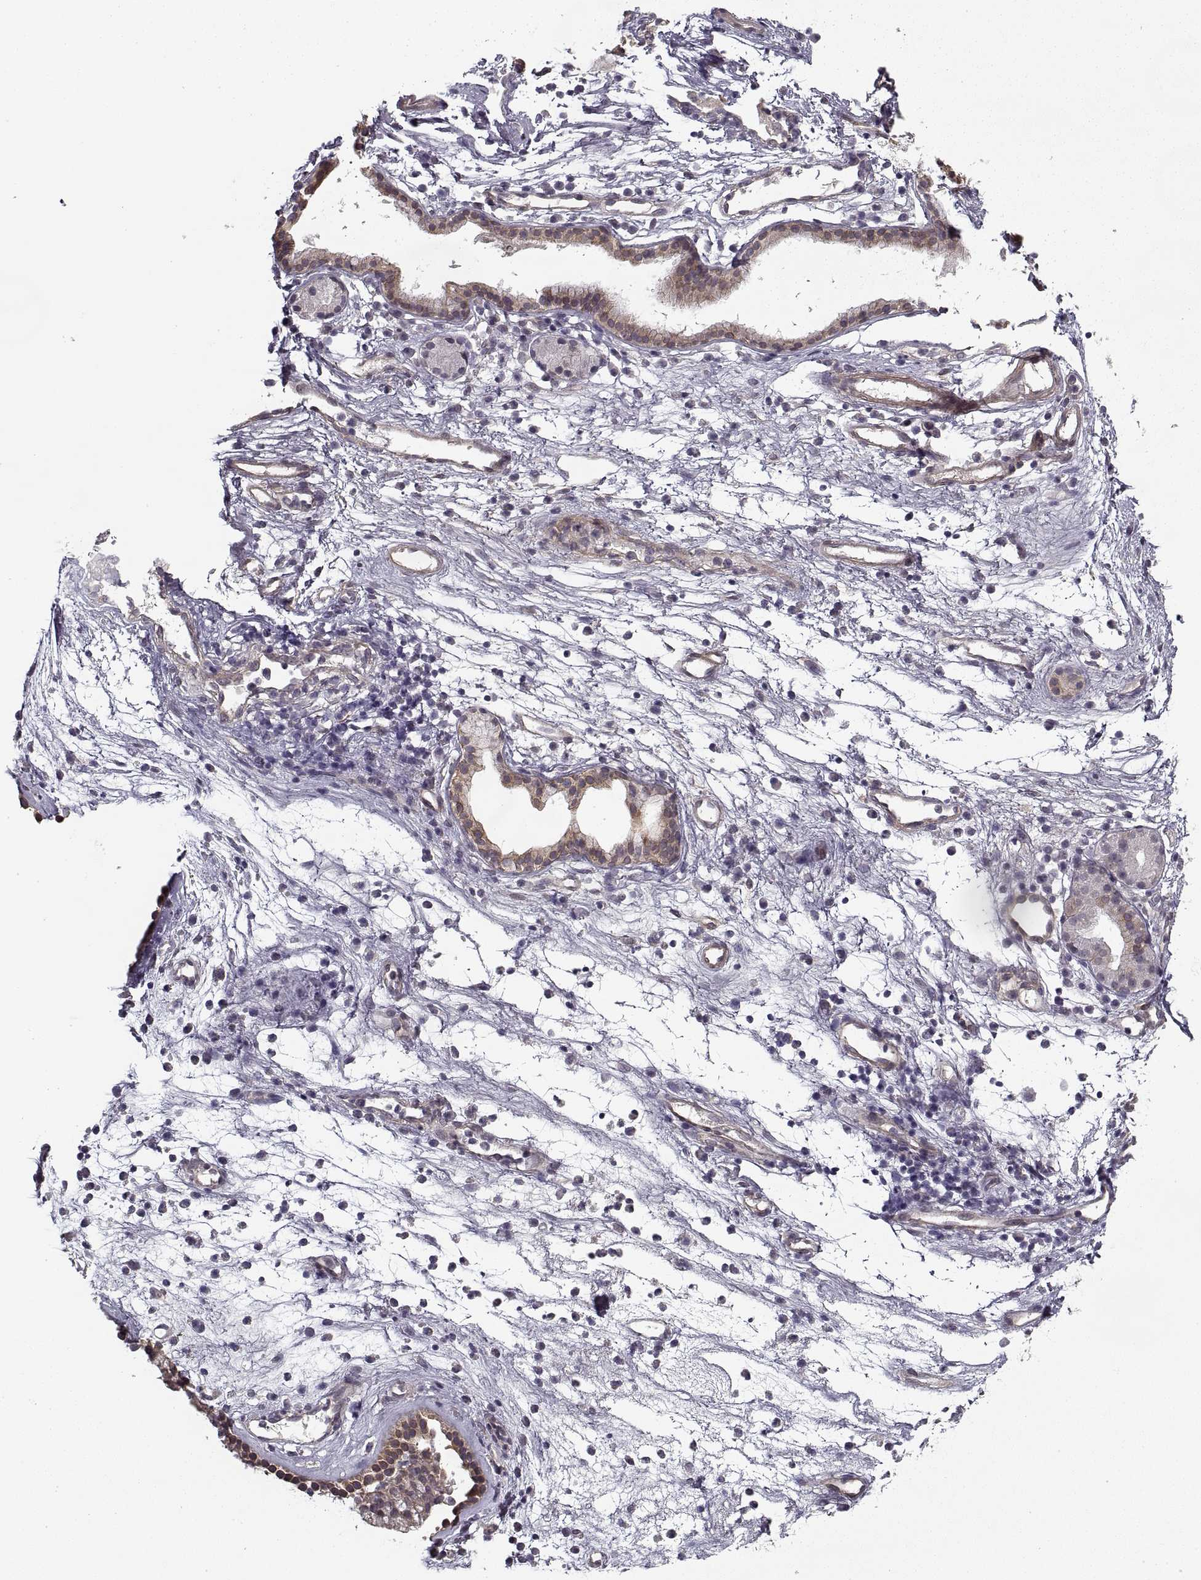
{"staining": {"intensity": "weak", "quantity": ">75%", "location": "cytoplasmic/membranous"}, "tissue": "nasopharynx", "cell_type": "Respiratory epithelial cells", "image_type": "normal", "snomed": [{"axis": "morphology", "description": "Normal tissue, NOS"}, {"axis": "topography", "description": "Nasopharynx"}], "caption": "Nasopharynx stained with DAB immunohistochemistry (IHC) reveals low levels of weak cytoplasmic/membranous positivity in about >75% of respiratory epithelial cells.", "gene": "LAMB2", "patient": {"sex": "male", "age": 77}}